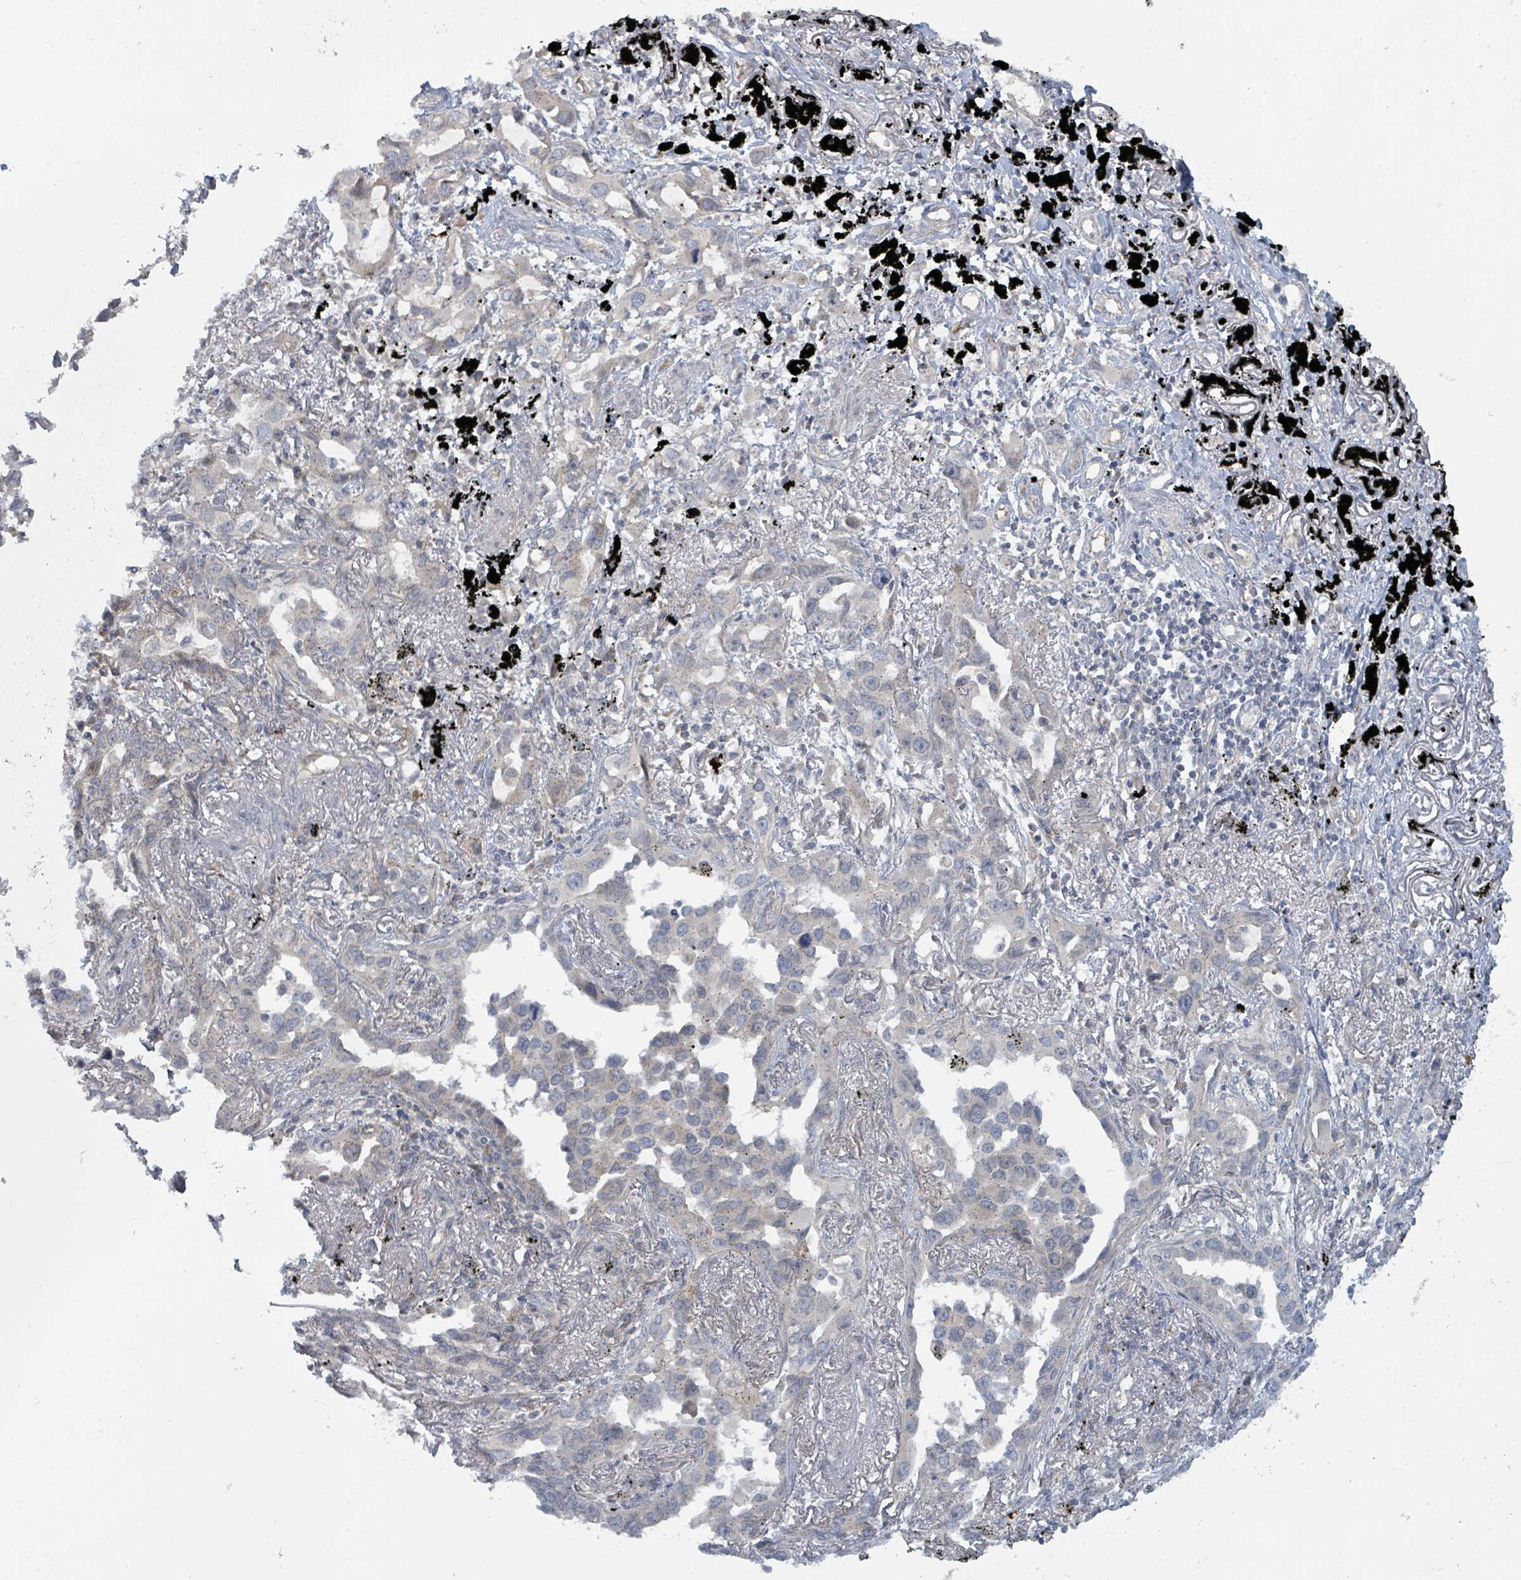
{"staining": {"intensity": "negative", "quantity": "none", "location": "none"}, "tissue": "lung cancer", "cell_type": "Tumor cells", "image_type": "cancer", "snomed": [{"axis": "morphology", "description": "Adenocarcinoma, NOS"}, {"axis": "topography", "description": "Lung"}], "caption": "Tumor cells show no significant protein positivity in lung adenocarcinoma.", "gene": "COL5A3", "patient": {"sex": "male", "age": 67}}